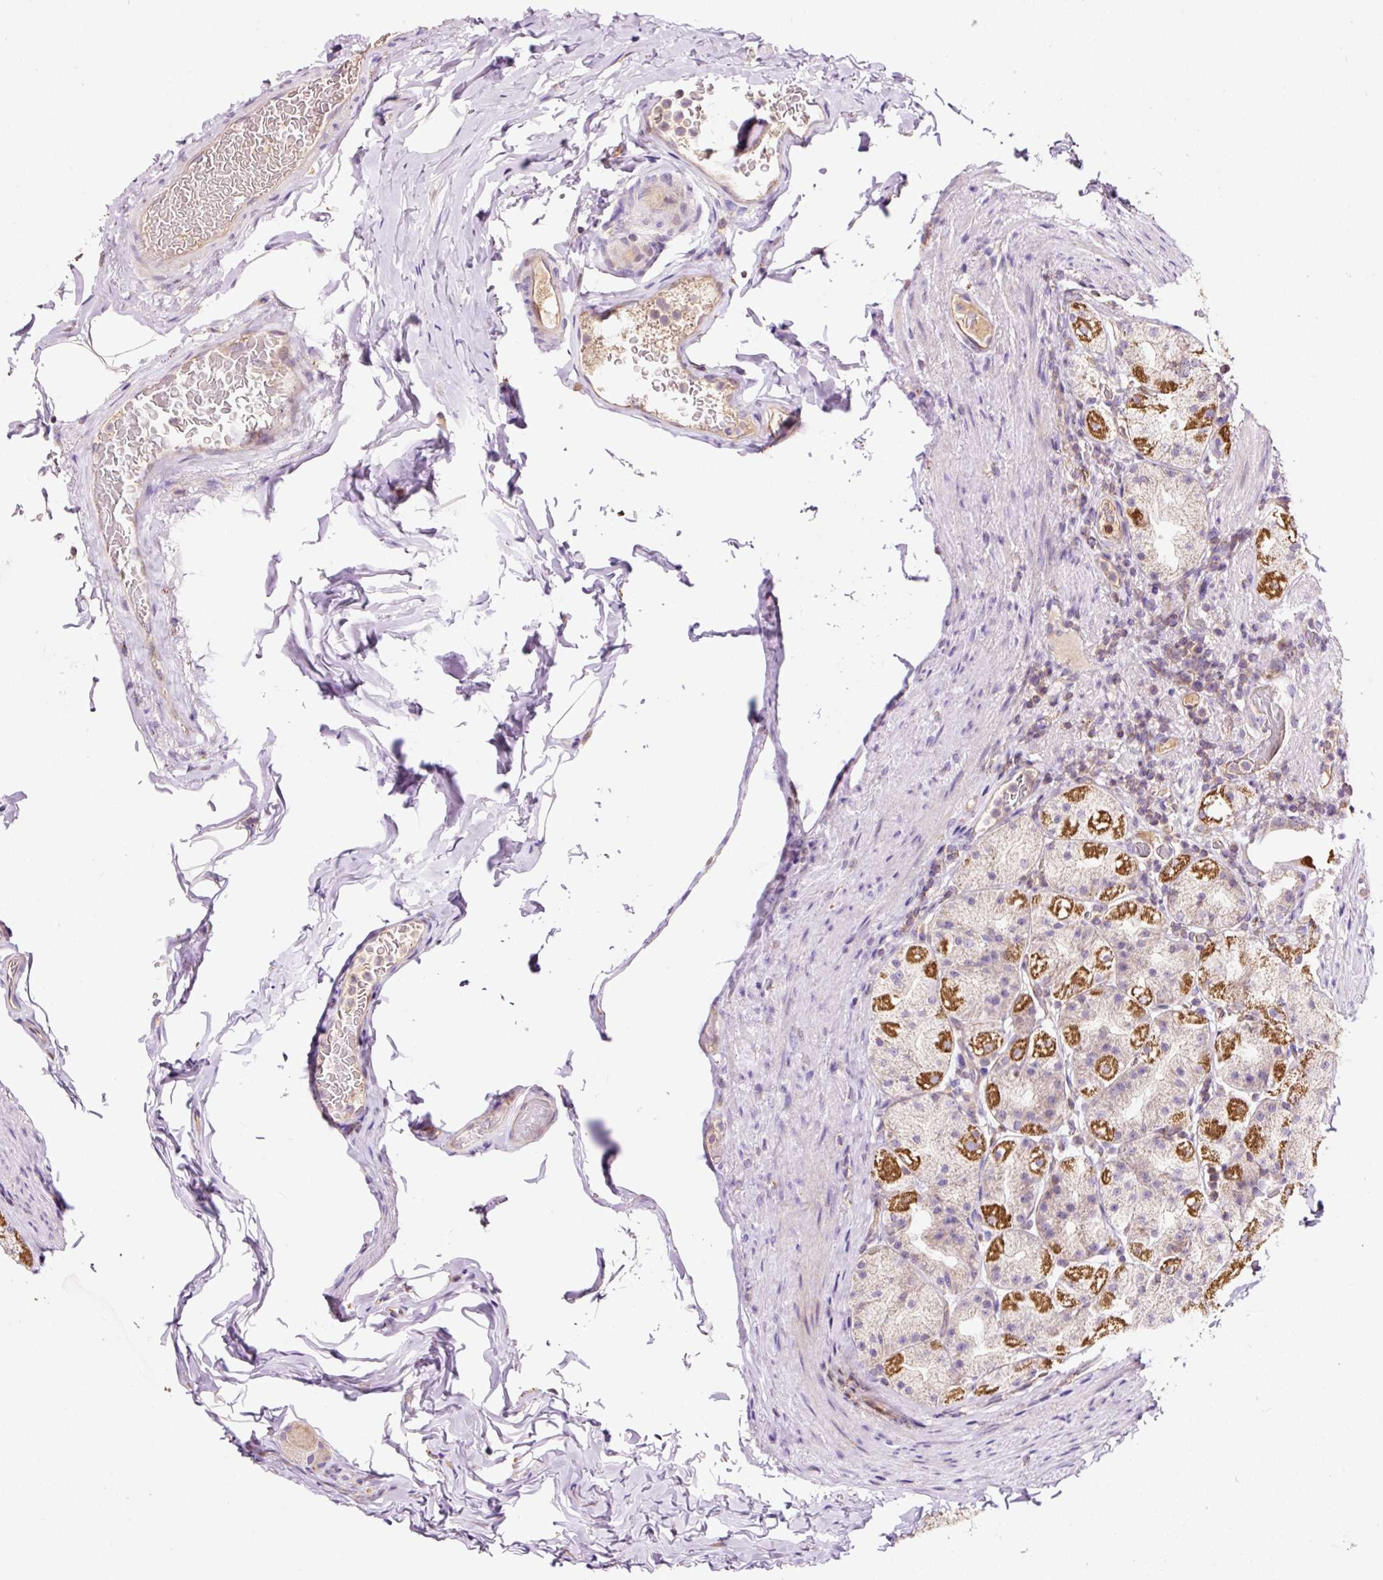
{"staining": {"intensity": "strong", "quantity": "25%-75%", "location": "cytoplasmic/membranous"}, "tissue": "stomach", "cell_type": "Glandular cells", "image_type": "normal", "snomed": [{"axis": "morphology", "description": "Normal tissue, NOS"}, {"axis": "topography", "description": "Stomach, upper"}, {"axis": "topography", "description": "Stomach"}], "caption": "Human stomach stained with a brown dye reveals strong cytoplasmic/membranous positive staining in approximately 25%-75% of glandular cells.", "gene": "BOLA3", "patient": {"sex": "male", "age": 68}}